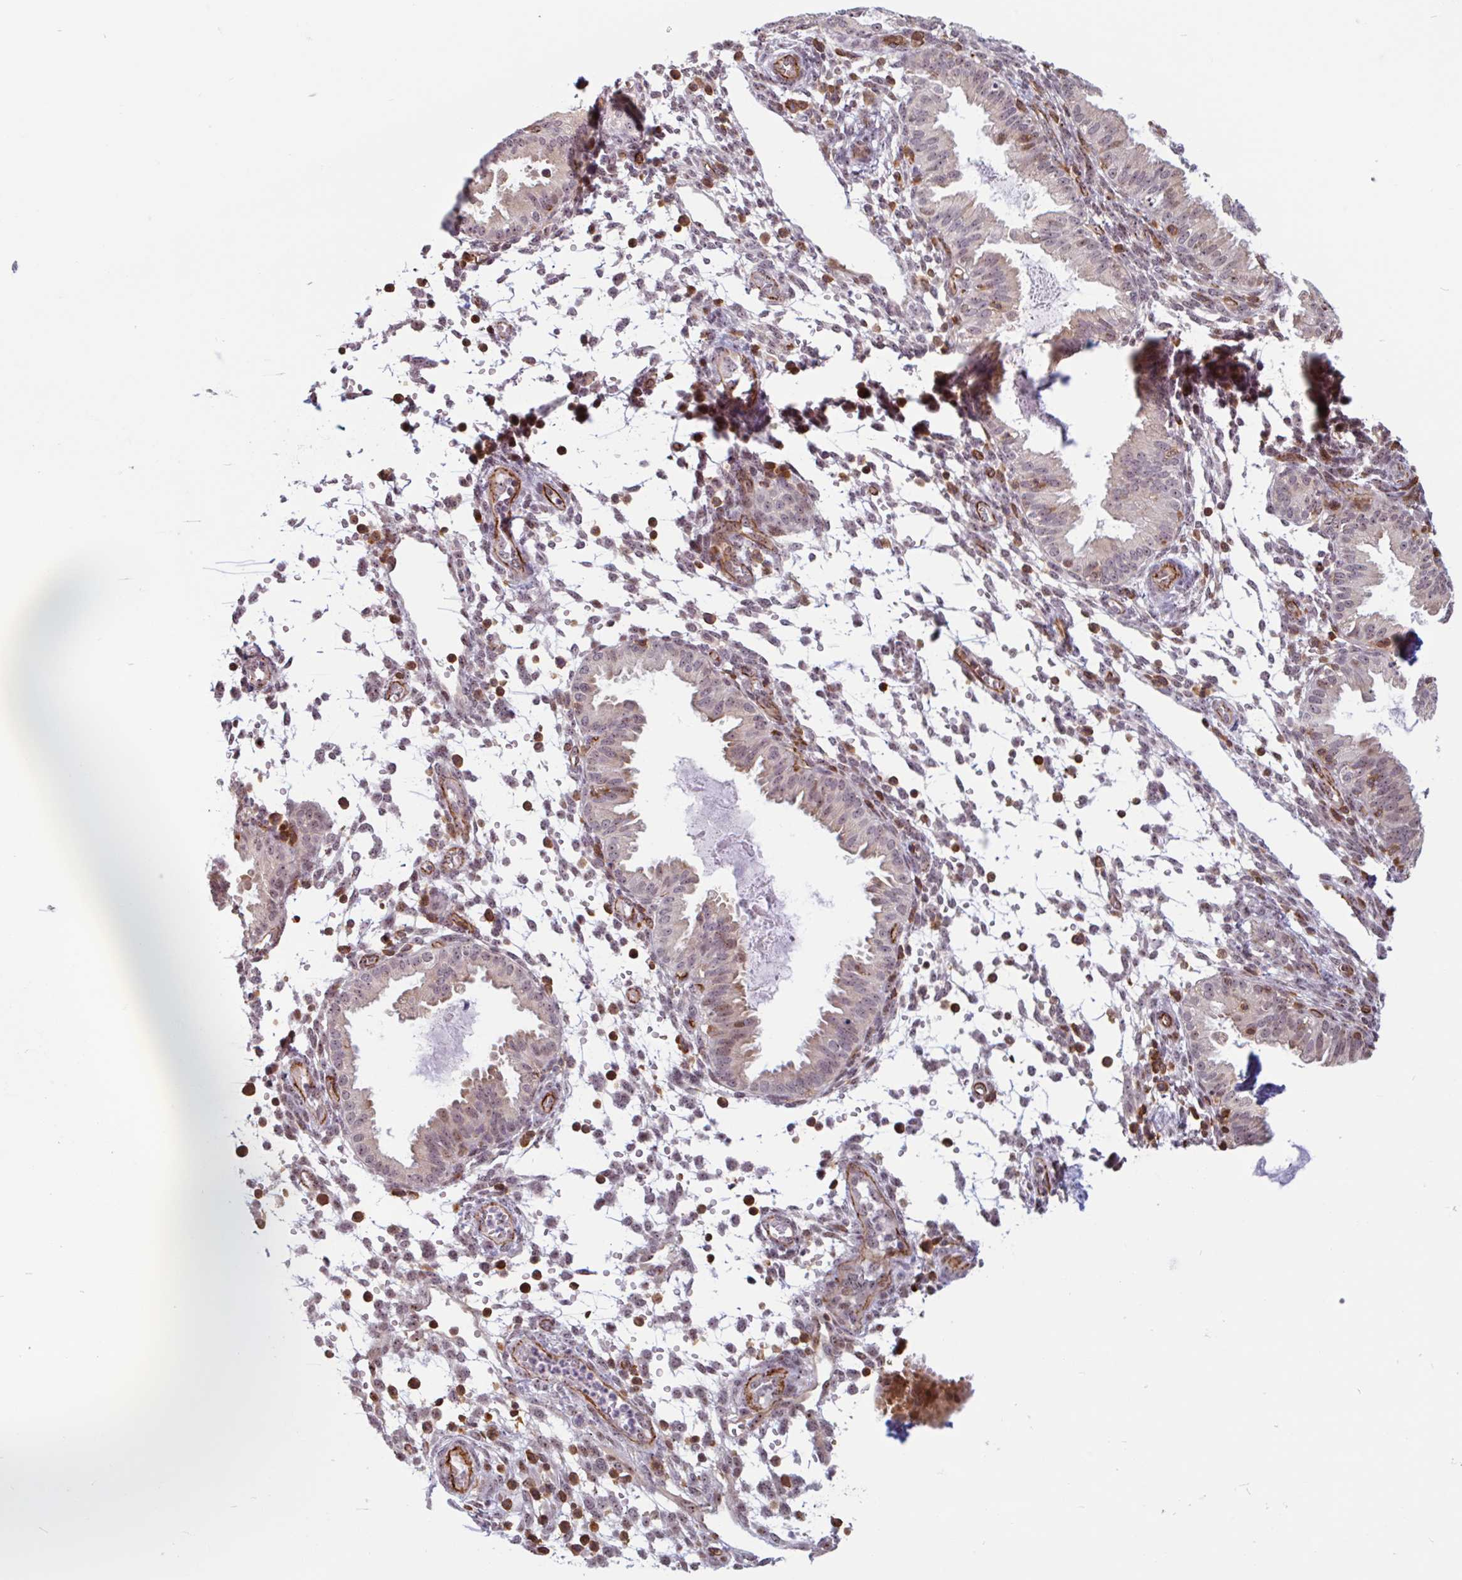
{"staining": {"intensity": "moderate", "quantity": "<25%", "location": "cytoplasmic/membranous,nuclear"}, "tissue": "endometrium", "cell_type": "Cells in endometrial stroma", "image_type": "normal", "snomed": [{"axis": "morphology", "description": "Normal tissue, NOS"}, {"axis": "topography", "description": "Endometrium"}], "caption": "Immunohistochemical staining of benign endometrium demonstrates low levels of moderate cytoplasmic/membranous,nuclear positivity in approximately <25% of cells in endometrial stroma.", "gene": "ZNF689", "patient": {"sex": "female", "age": 33}}